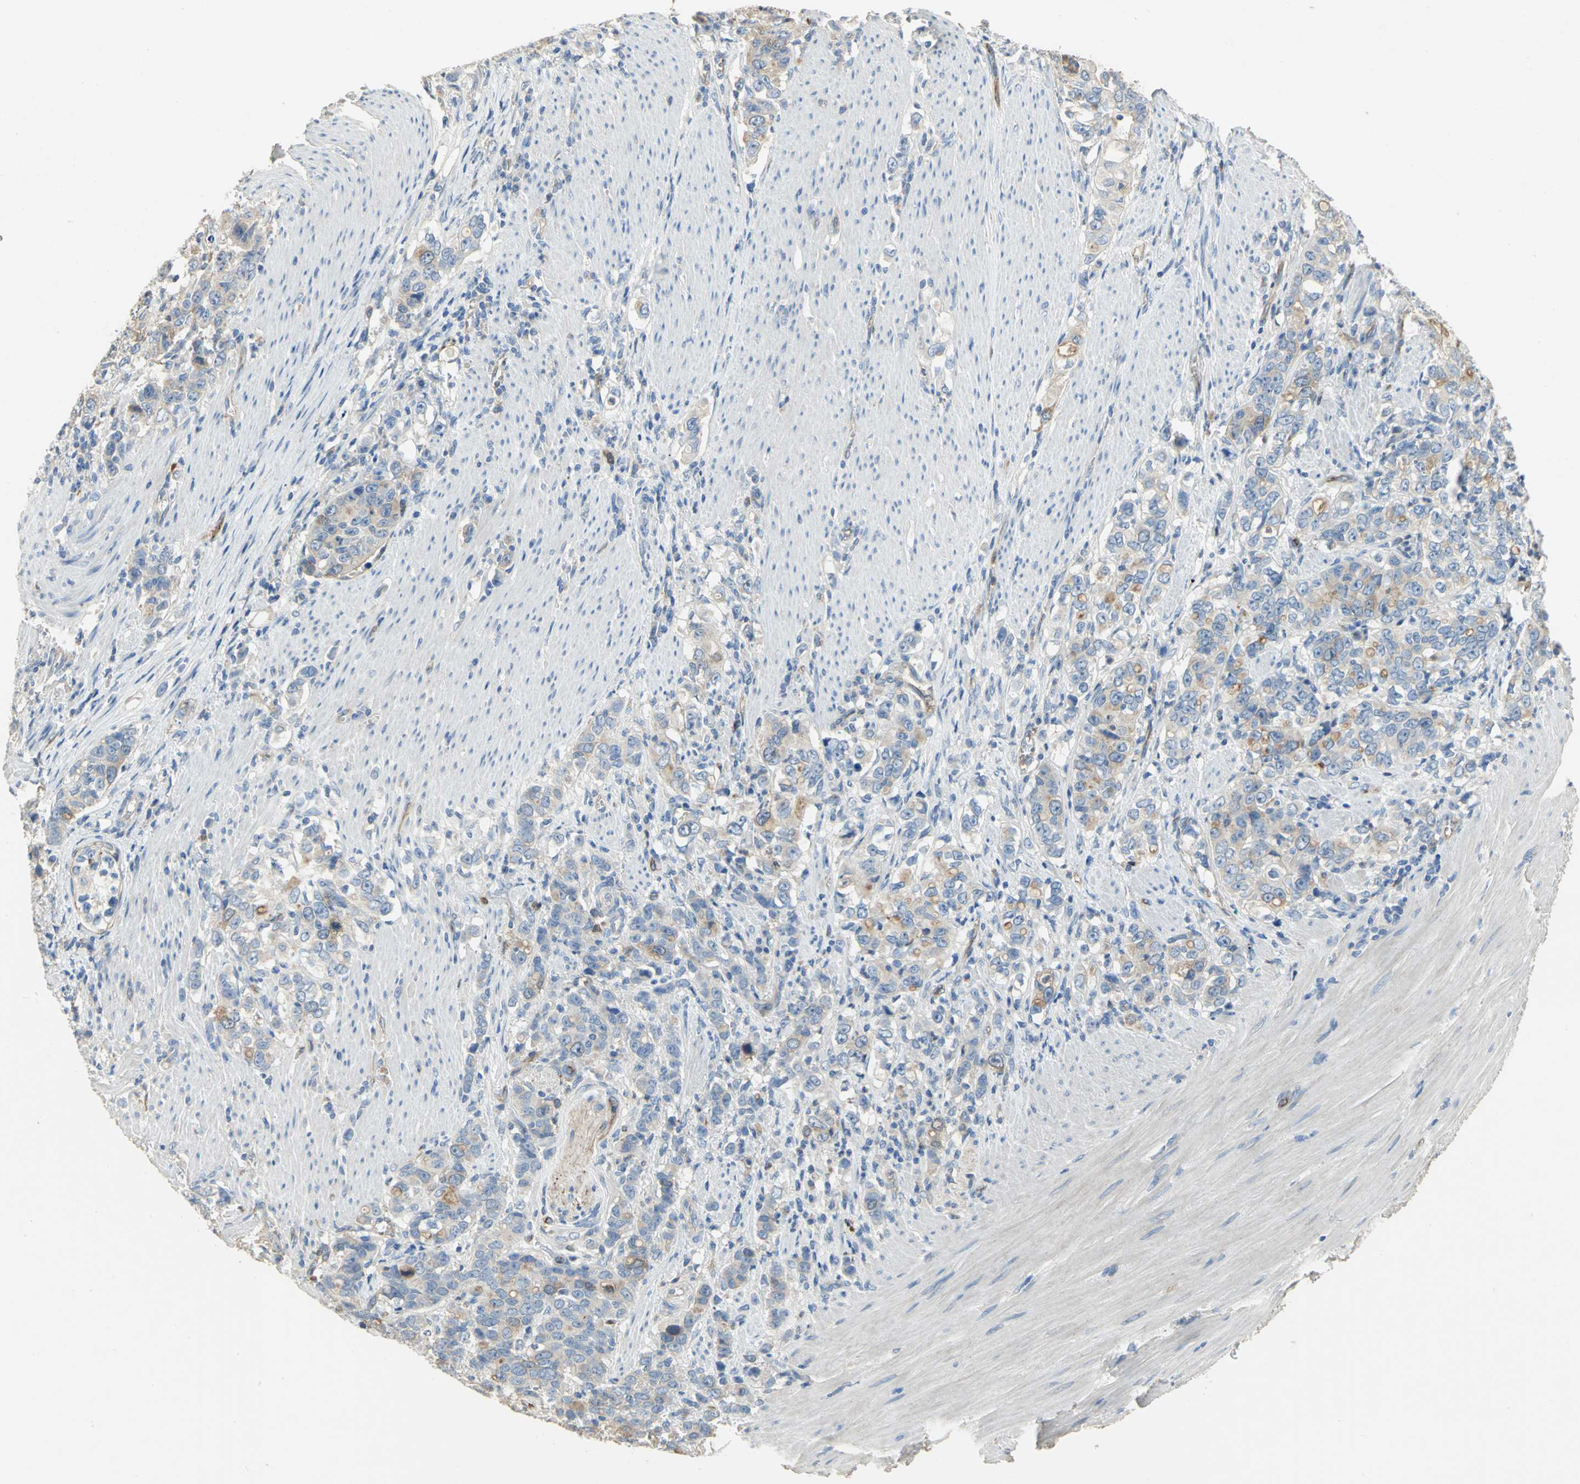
{"staining": {"intensity": "weak", "quantity": "25%-75%", "location": "cytoplasmic/membranous"}, "tissue": "stomach cancer", "cell_type": "Tumor cells", "image_type": "cancer", "snomed": [{"axis": "morphology", "description": "Adenocarcinoma, NOS"}, {"axis": "topography", "description": "Stomach, lower"}], "caption": "Stomach adenocarcinoma stained with IHC displays weak cytoplasmic/membranous expression in about 25%-75% of tumor cells.", "gene": "DLGAP5", "patient": {"sex": "female", "age": 72}}